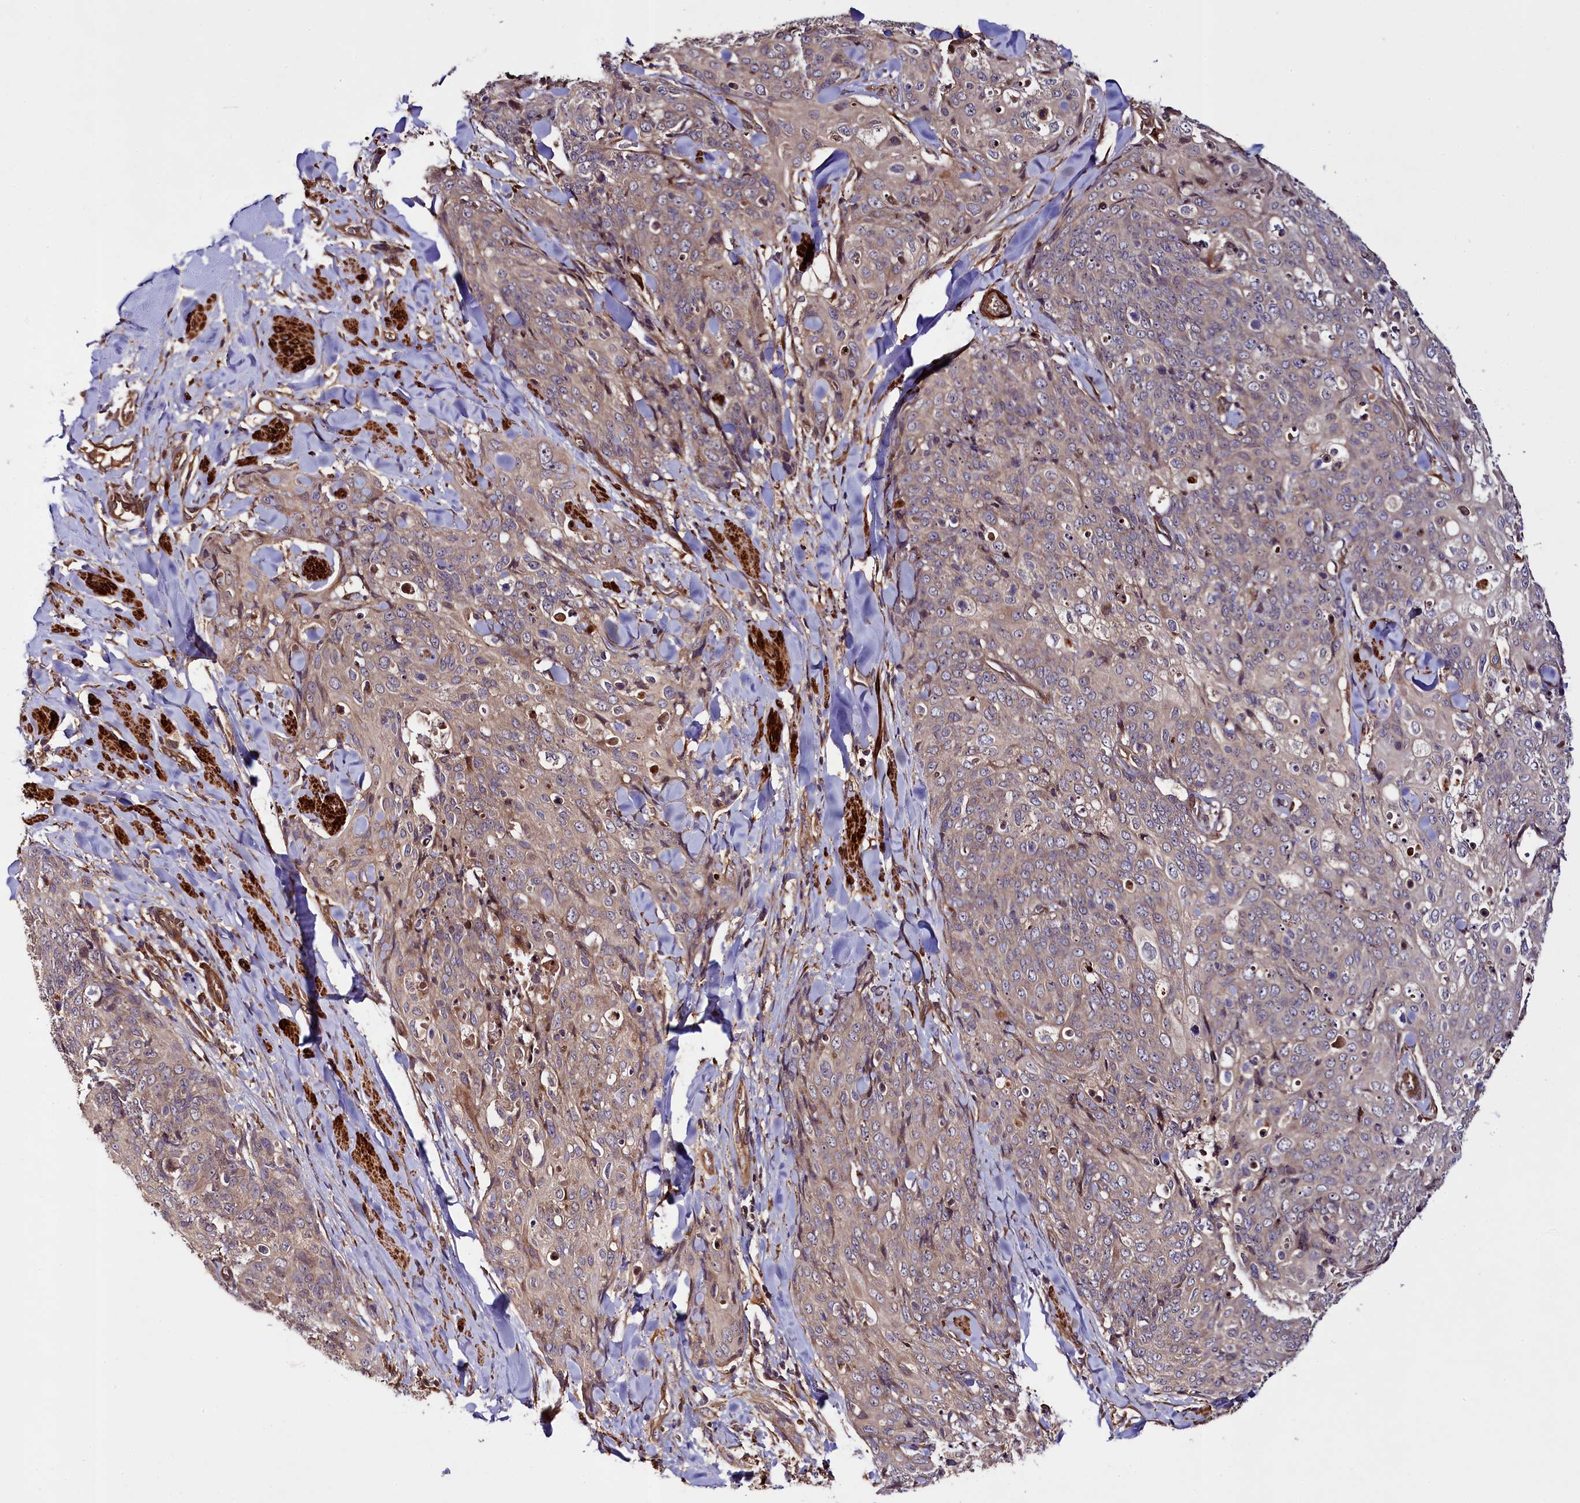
{"staining": {"intensity": "weak", "quantity": "25%-75%", "location": "cytoplasmic/membranous"}, "tissue": "skin cancer", "cell_type": "Tumor cells", "image_type": "cancer", "snomed": [{"axis": "morphology", "description": "Squamous cell carcinoma, NOS"}, {"axis": "topography", "description": "Skin"}, {"axis": "topography", "description": "Vulva"}], "caption": "Tumor cells display low levels of weak cytoplasmic/membranous positivity in about 25%-75% of cells in skin cancer (squamous cell carcinoma).", "gene": "CCDC102A", "patient": {"sex": "female", "age": 85}}